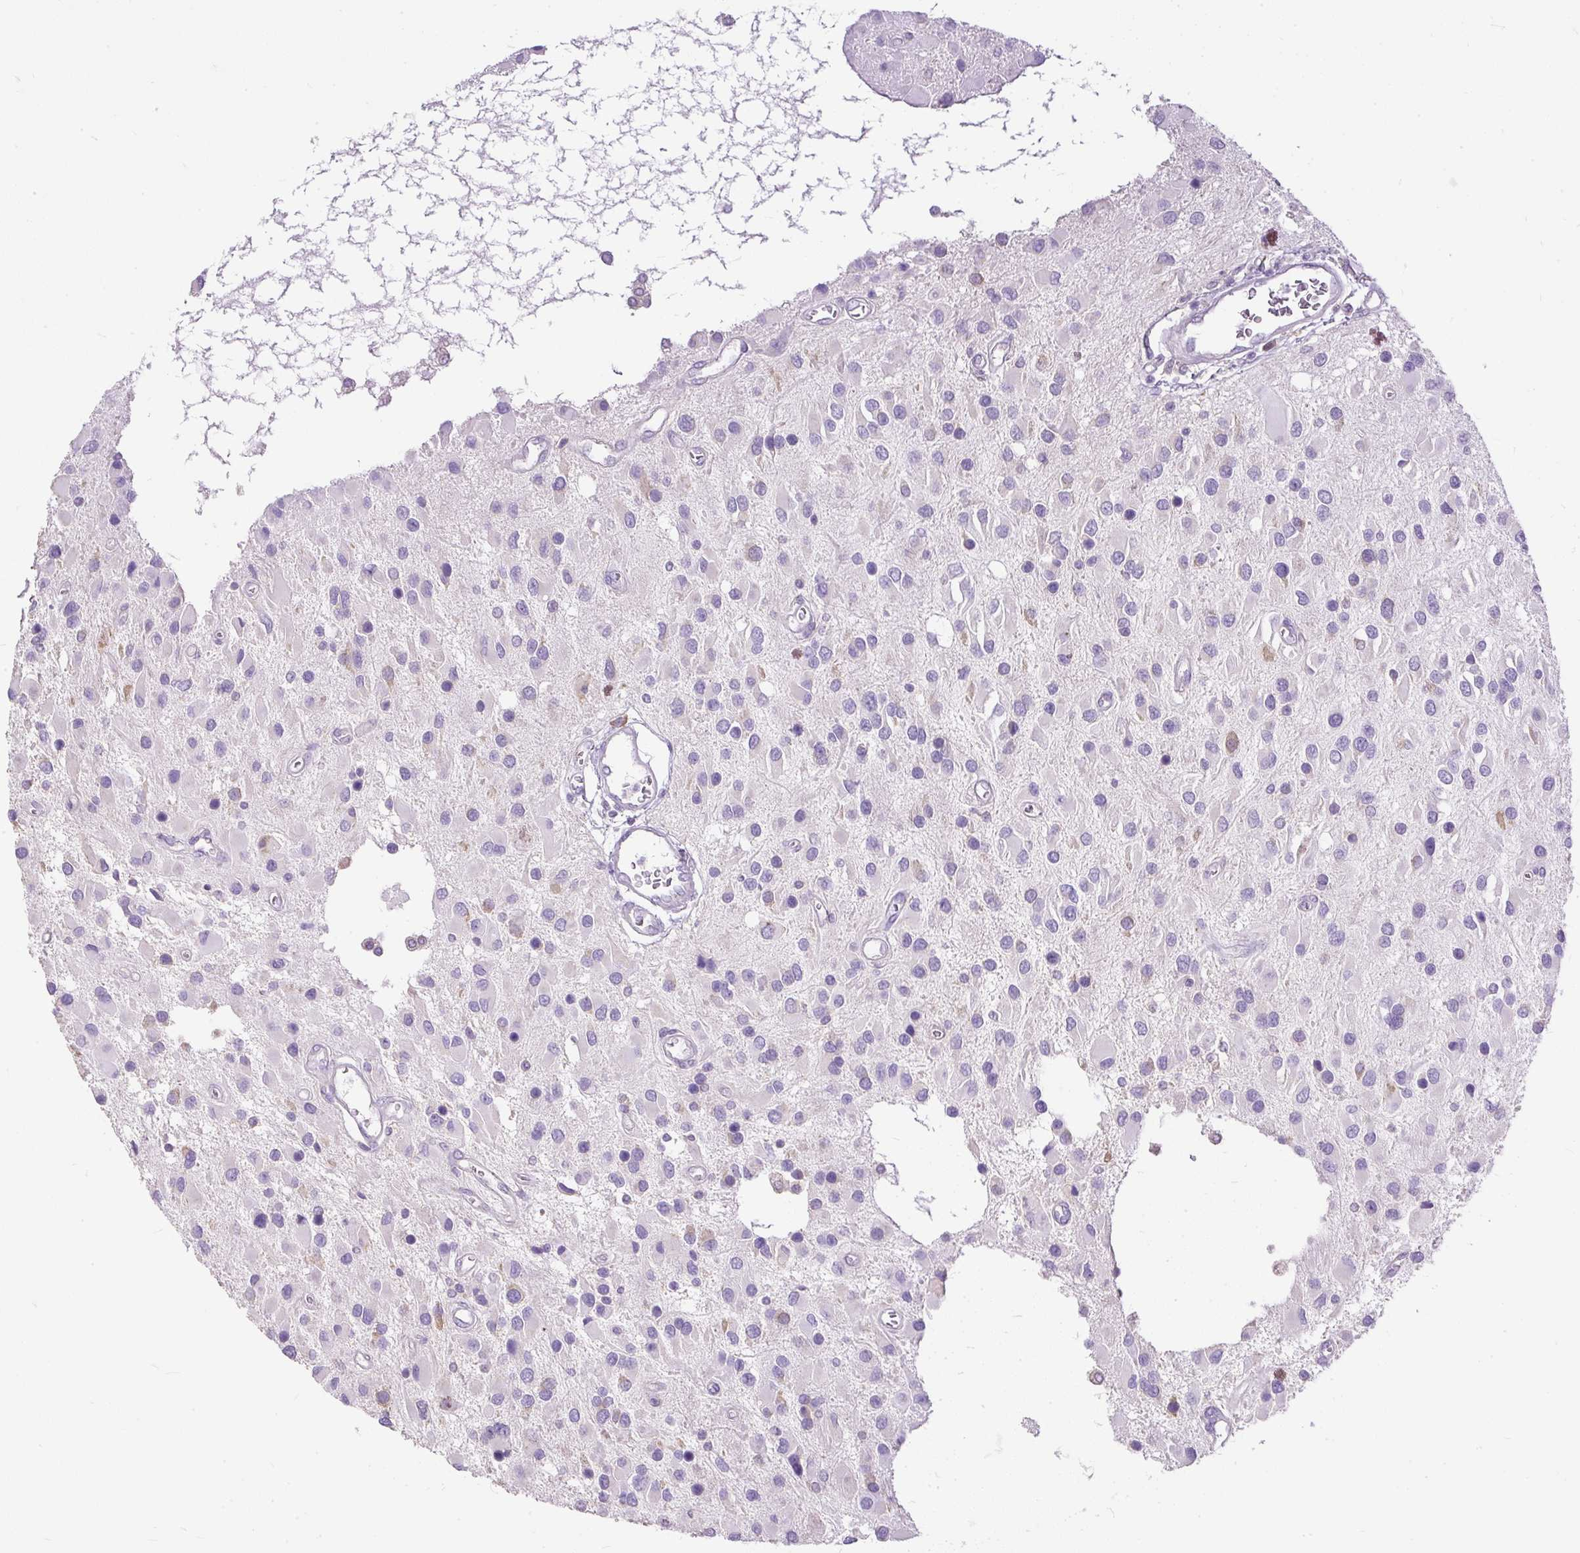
{"staining": {"intensity": "weak", "quantity": "<25%", "location": "cytoplasmic/membranous"}, "tissue": "glioma", "cell_type": "Tumor cells", "image_type": "cancer", "snomed": [{"axis": "morphology", "description": "Glioma, malignant, High grade"}, {"axis": "topography", "description": "Brain"}], "caption": "IHC of high-grade glioma (malignant) reveals no expression in tumor cells.", "gene": "GBX1", "patient": {"sex": "male", "age": 53}}